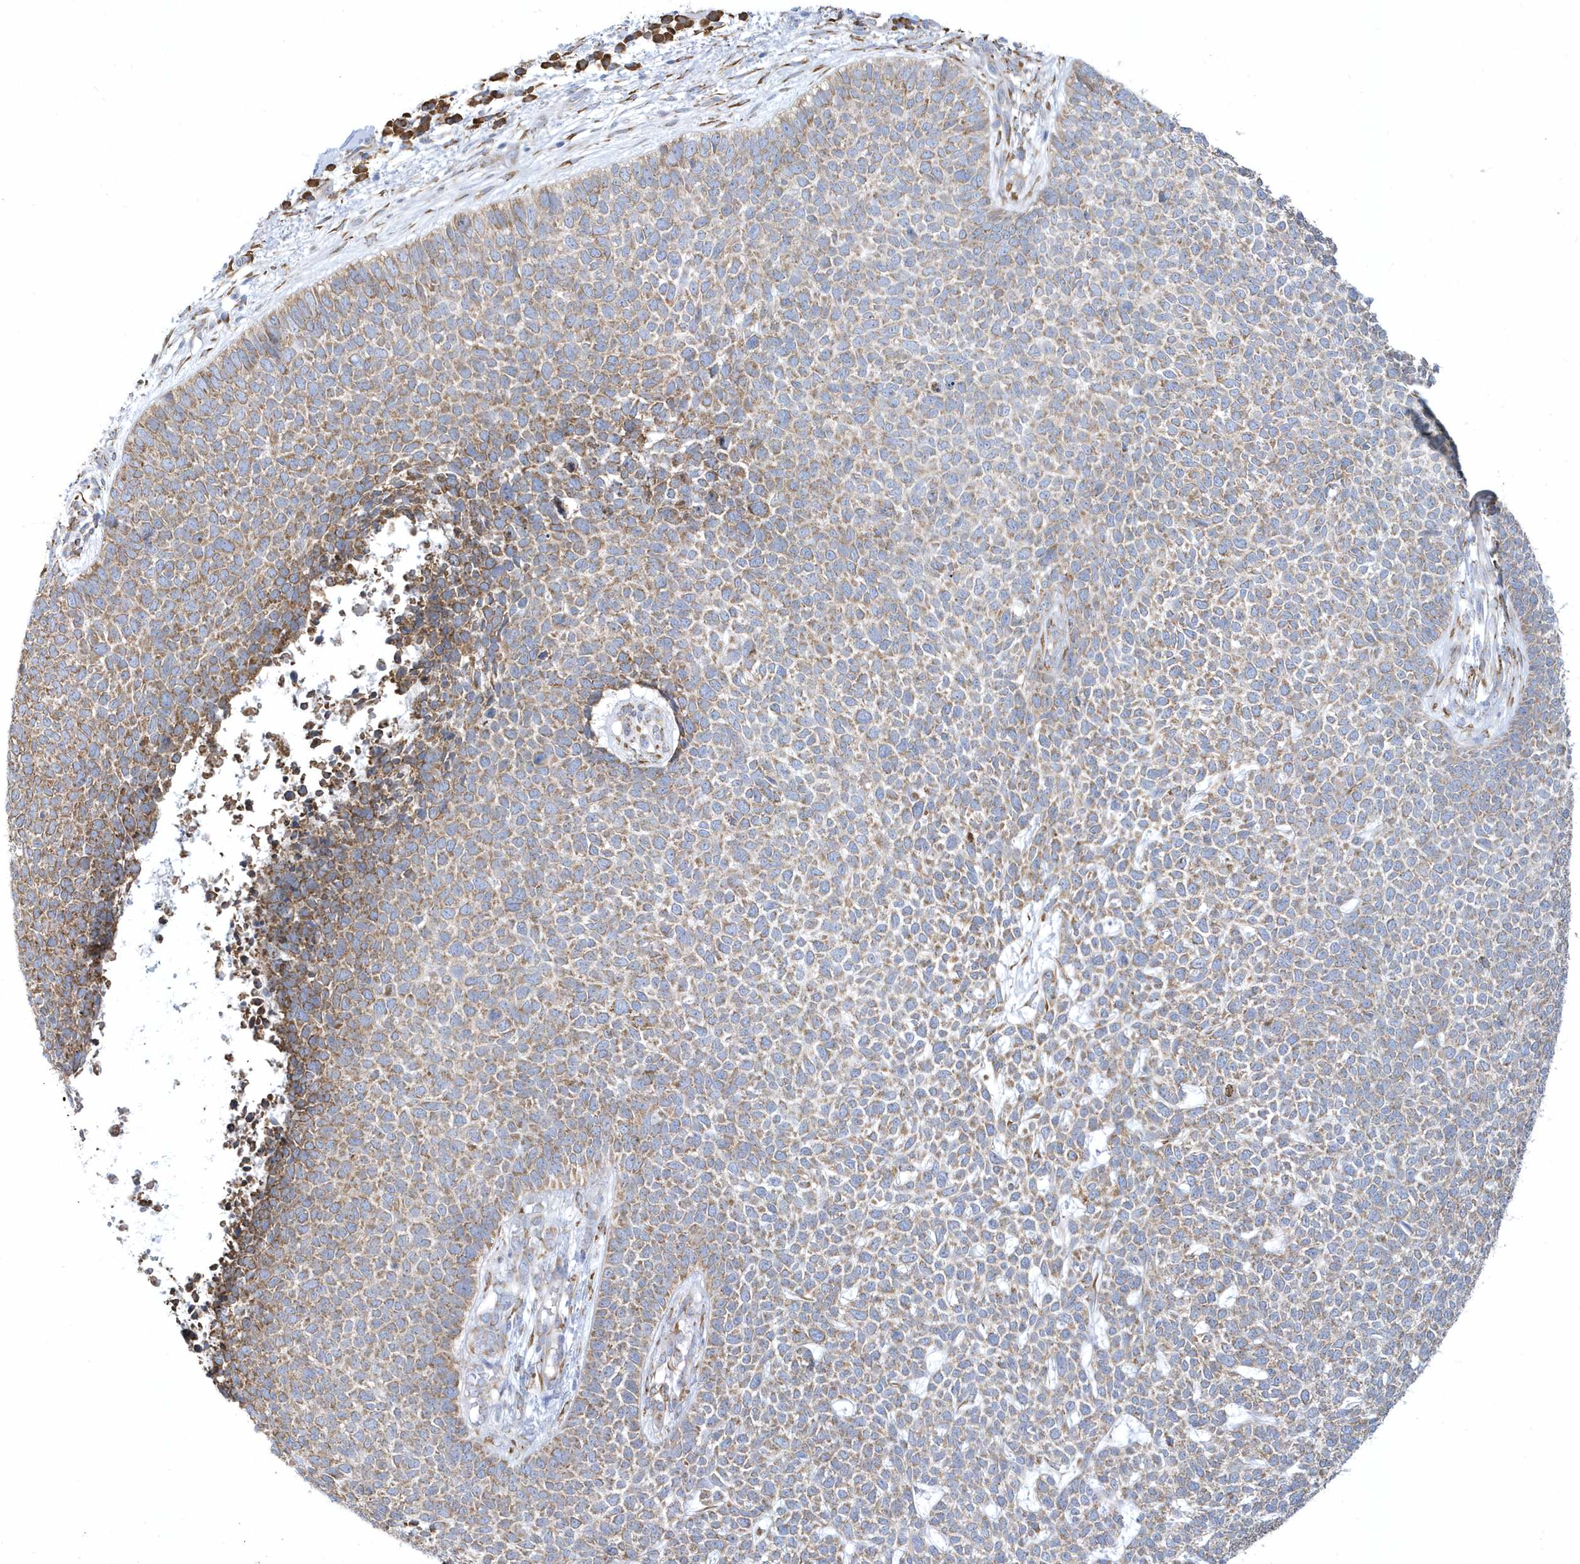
{"staining": {"intensity": "weak", "quantity": ">75%", "location": "cytoplasmic/membranous"}, "tissue": "skin cancer", "cell_type": "Tumor cells", "image_type": "cancer", "snomed": [{"axis": "morphology", "description": "Basal cell carcinoma"}, {"axis": "topography", "description": "Skin"}], "caption": "A brown stain shows weak cytoplasmic/membranous positivity of a protein in skin cancer (basal cell carcinoma) tumor cells. (DAB = brown stain, brightfield microscopy at high magnification).", "gene": "DCAF1", "patient": {"sex": "female", "age": 84}}